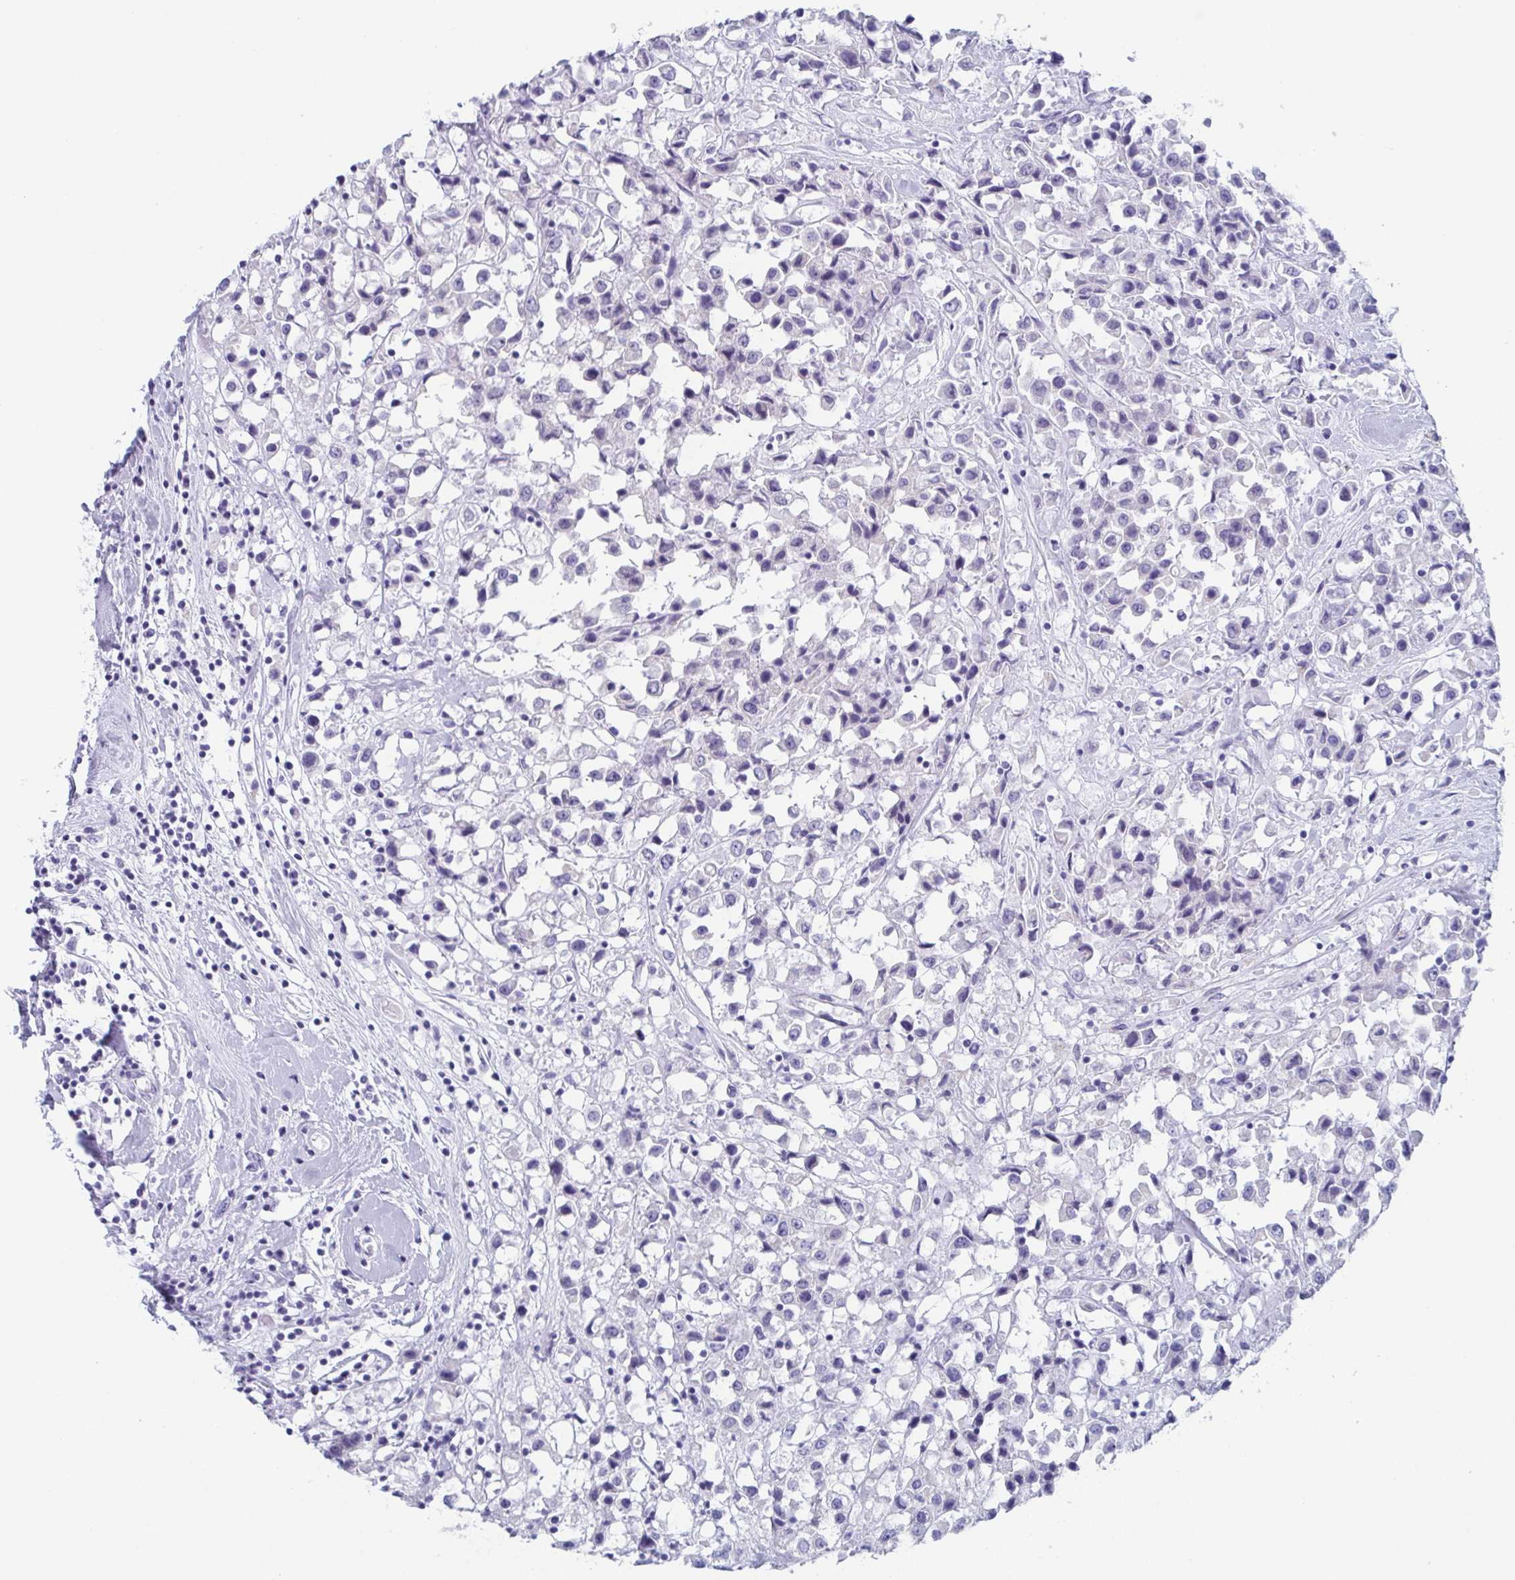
{"staining": {"intensity": "negative", "quantity": "none", "location": "none"}, "tissue": "breast cancer", "cell_type": "Tumor cells", "image_type": "cancer", "snomed": [{"axis": "morphology", "description": "Duct carcinoma"}, {"axis": "topography", "description": "Breast"}], "caption": "Immunohistochemistry (IHC) micrograph of neoplastic tissue: human breast cancer stained with DAB (3,3'-diaminobenzidine) shows no significant protein positivity in tumor cells.", "gene": "LYRM2", "patient": {"sex": "female", "age": 61}}